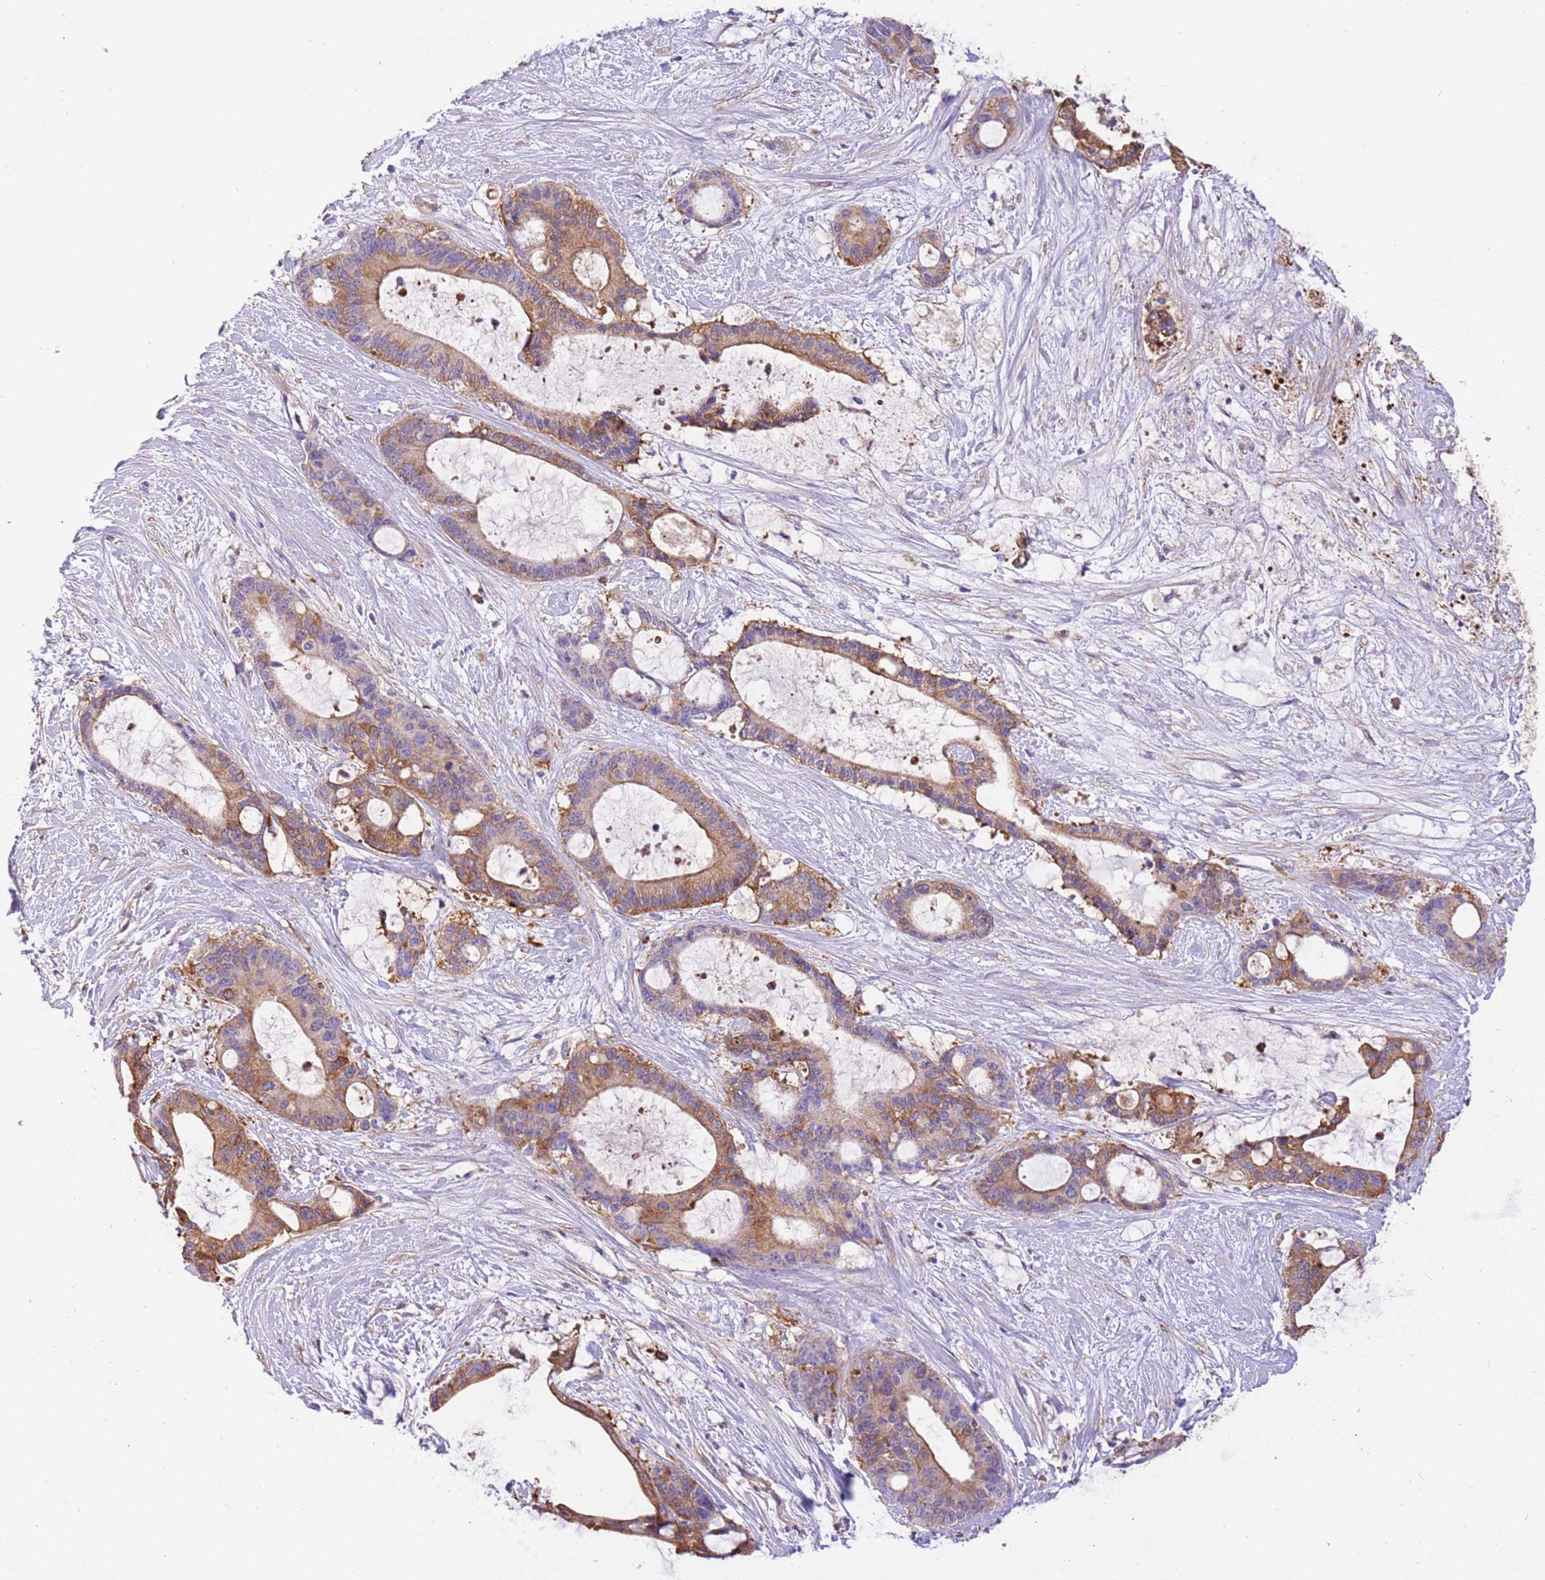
{"staining": {"intensity": "moderate", "quantity": ">75%", "location": "cytoplasmic/membranous"}, "tissue": "liver cancer", "cell_type": "Tumor cells", "image_type": "cancer", "snomed": [{"axis": "morphology", "description": "Normal tissue, NOS"}, {"axis": "morphology", "description": "Cholangiocarcinoma"}, {"axis": "topography", "description": "Liver"}, {"axis": "topography", "description": "Peripheral nerve tissue"}], "caption": "An immunohistochemistry micrograph of tumor tissue is shown. Protein staining in brown labels moderate cytoplasmic/membranous positivity in liver cancer within tumor cells.", "gene": "NAALADL1", "patient": {"sex": "female", "age": 73}}